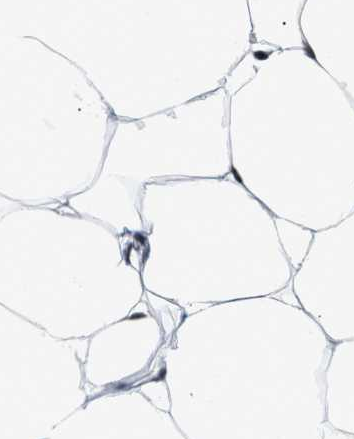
{"staining": {"intensity": "negative", "quantity": "none", "location": "none"}, "tissue": "adipose tissue", "cell_type": "Adipocytes", "image_type": "normal", "snomed": [{"axis": "morphology", "description": "Normal tissue, NOS"}, {"axis": "topography", "description": "Breast"}, {"axis": "topography", "description": "Adipose tissue"}], "caption": "This image is of benign adipose tissue stained with immunohistochemistry to label a protein in brown with the nuclei are counter-stained blue. There is no staining in adipocytes. (DAB immunohistochemistry, high magnification).", "gene": "PPM1H", "patient": {"sex": "female", "age": 25}}